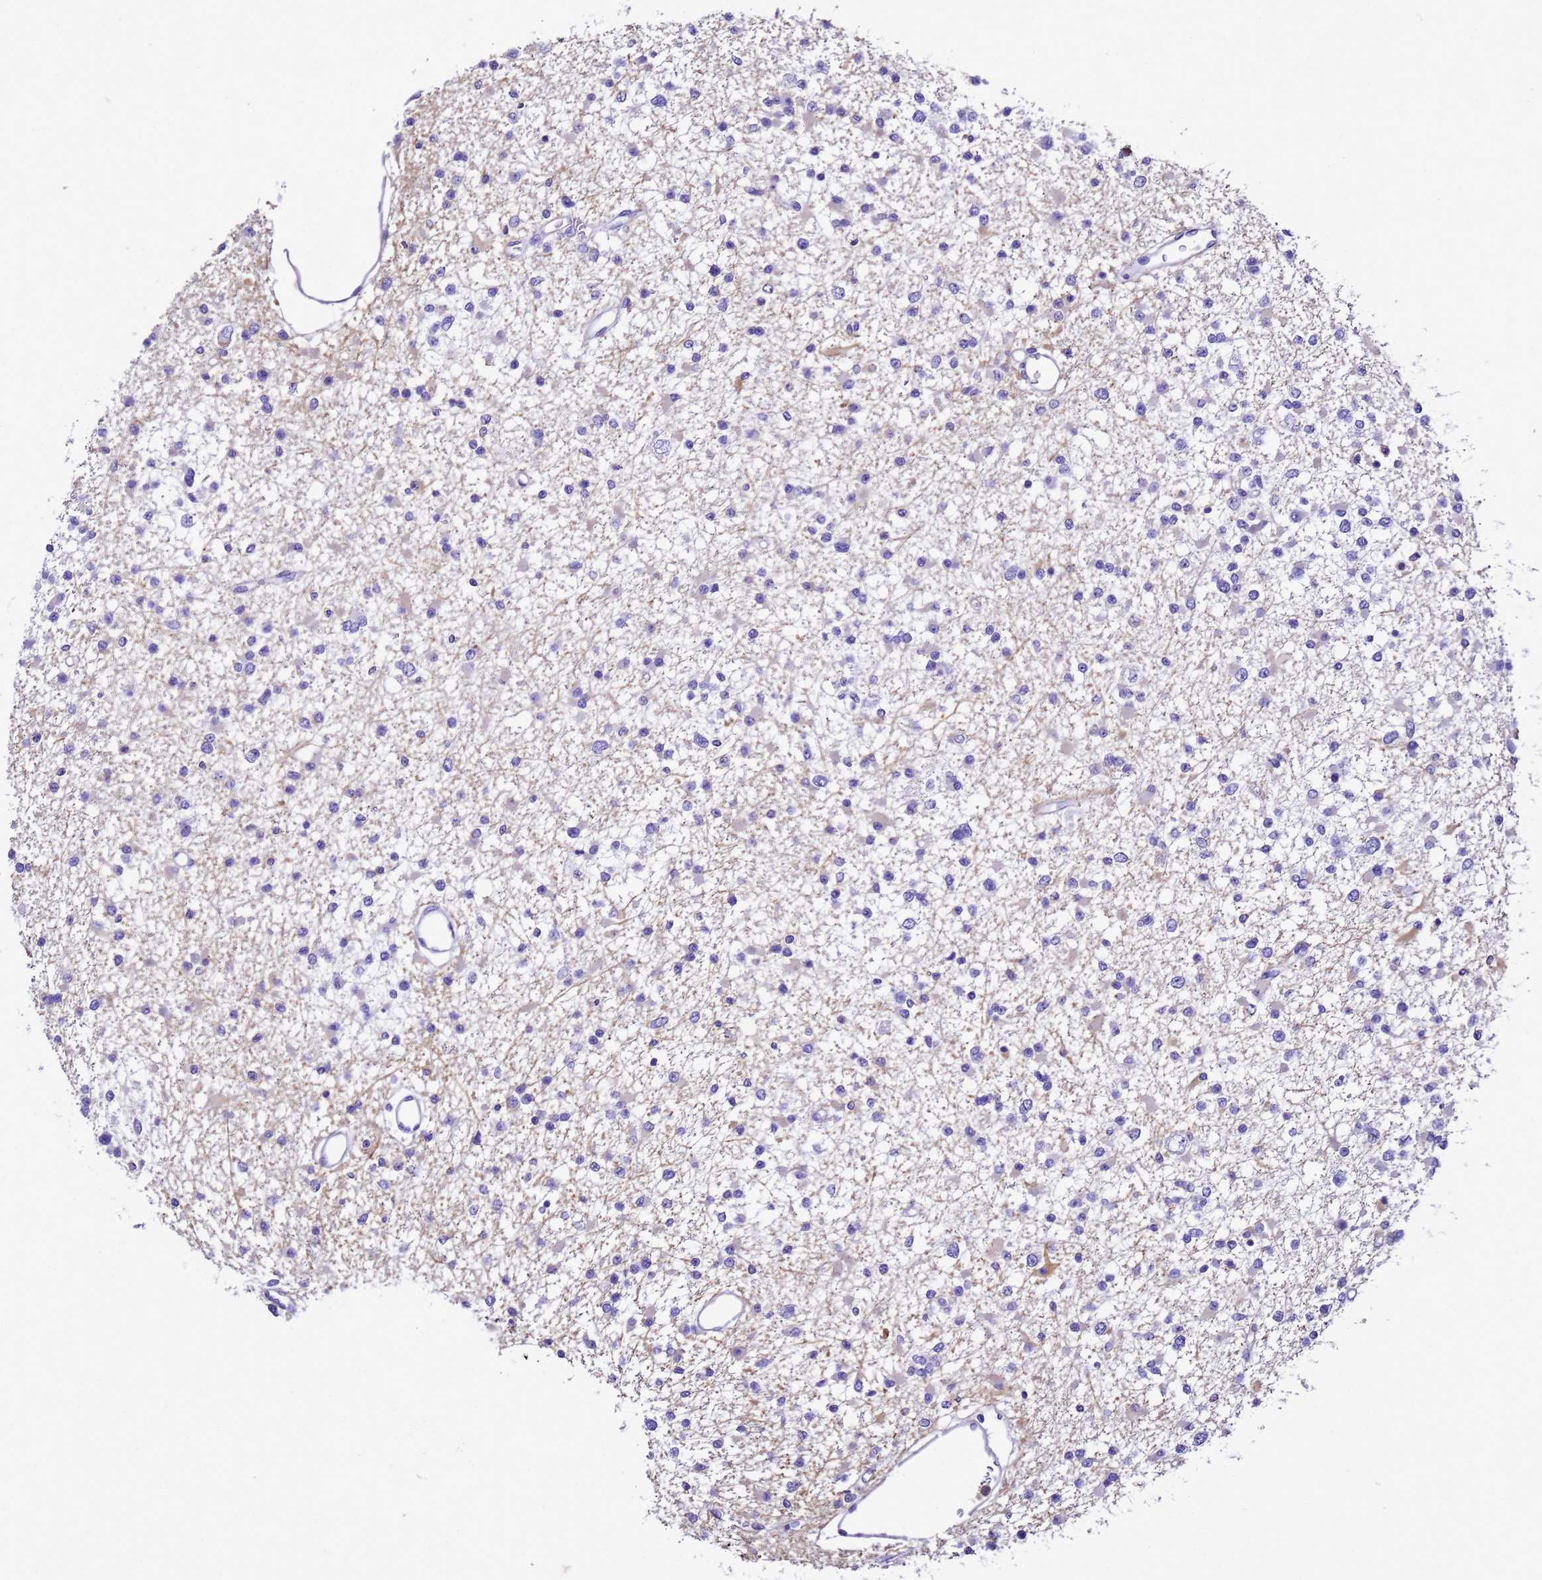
{"staining": {"intensity": "negative", "quantity": "none", "location": "none"}, "tissue": "glioma", "cell_type": "Tumor cells", "image_type": "cancer", "snomed": [{"axis": "morphology", "description": "Glioma, malignant, Low grade"}, {"axis": "topography", "description": "Brain"}], "caption": "IHC photomicrograph of glioma stained for a protein (brown), which displays no staining in tumor cells.", "gene": "UGT2A1", "patient": {"sex": "female", "age": 22}}